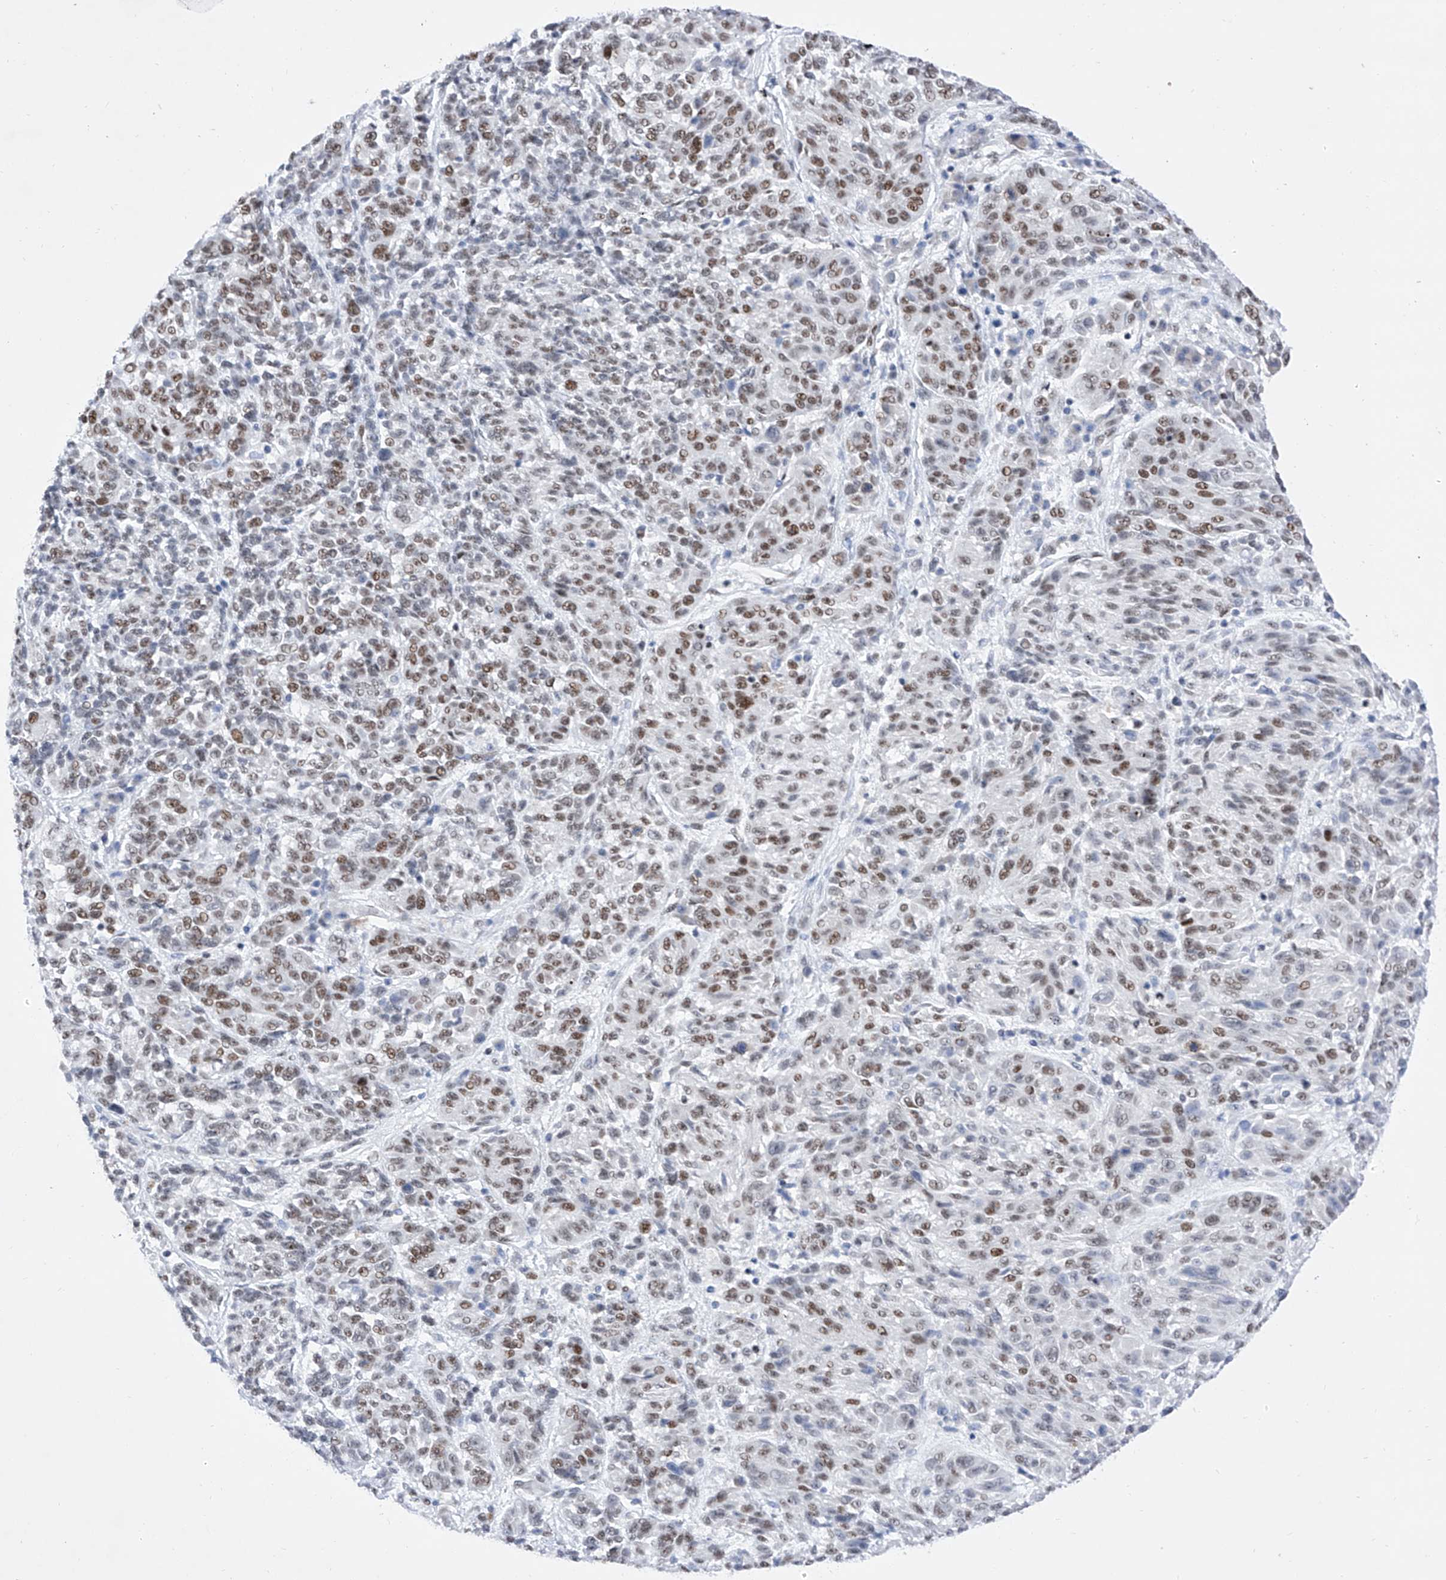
{"staining": {"intensity": "moderate", "quantity": "25%-75%", "location": "nuclear"}, "tissue": "melanoma", "cell_type": "Tumor cells", "image_type": "cancer", "snomed": [{"axis": "morphology", "description": "Malignant melanoma, NOS"}, {"axis": "topography", "description": "Skin"}], "caption": "Malignant melanoma stained with a protein marker shows moderate staining in tumor cells.", "gene": "ATN1", "patient": {"sex": "male", "age": 53}}